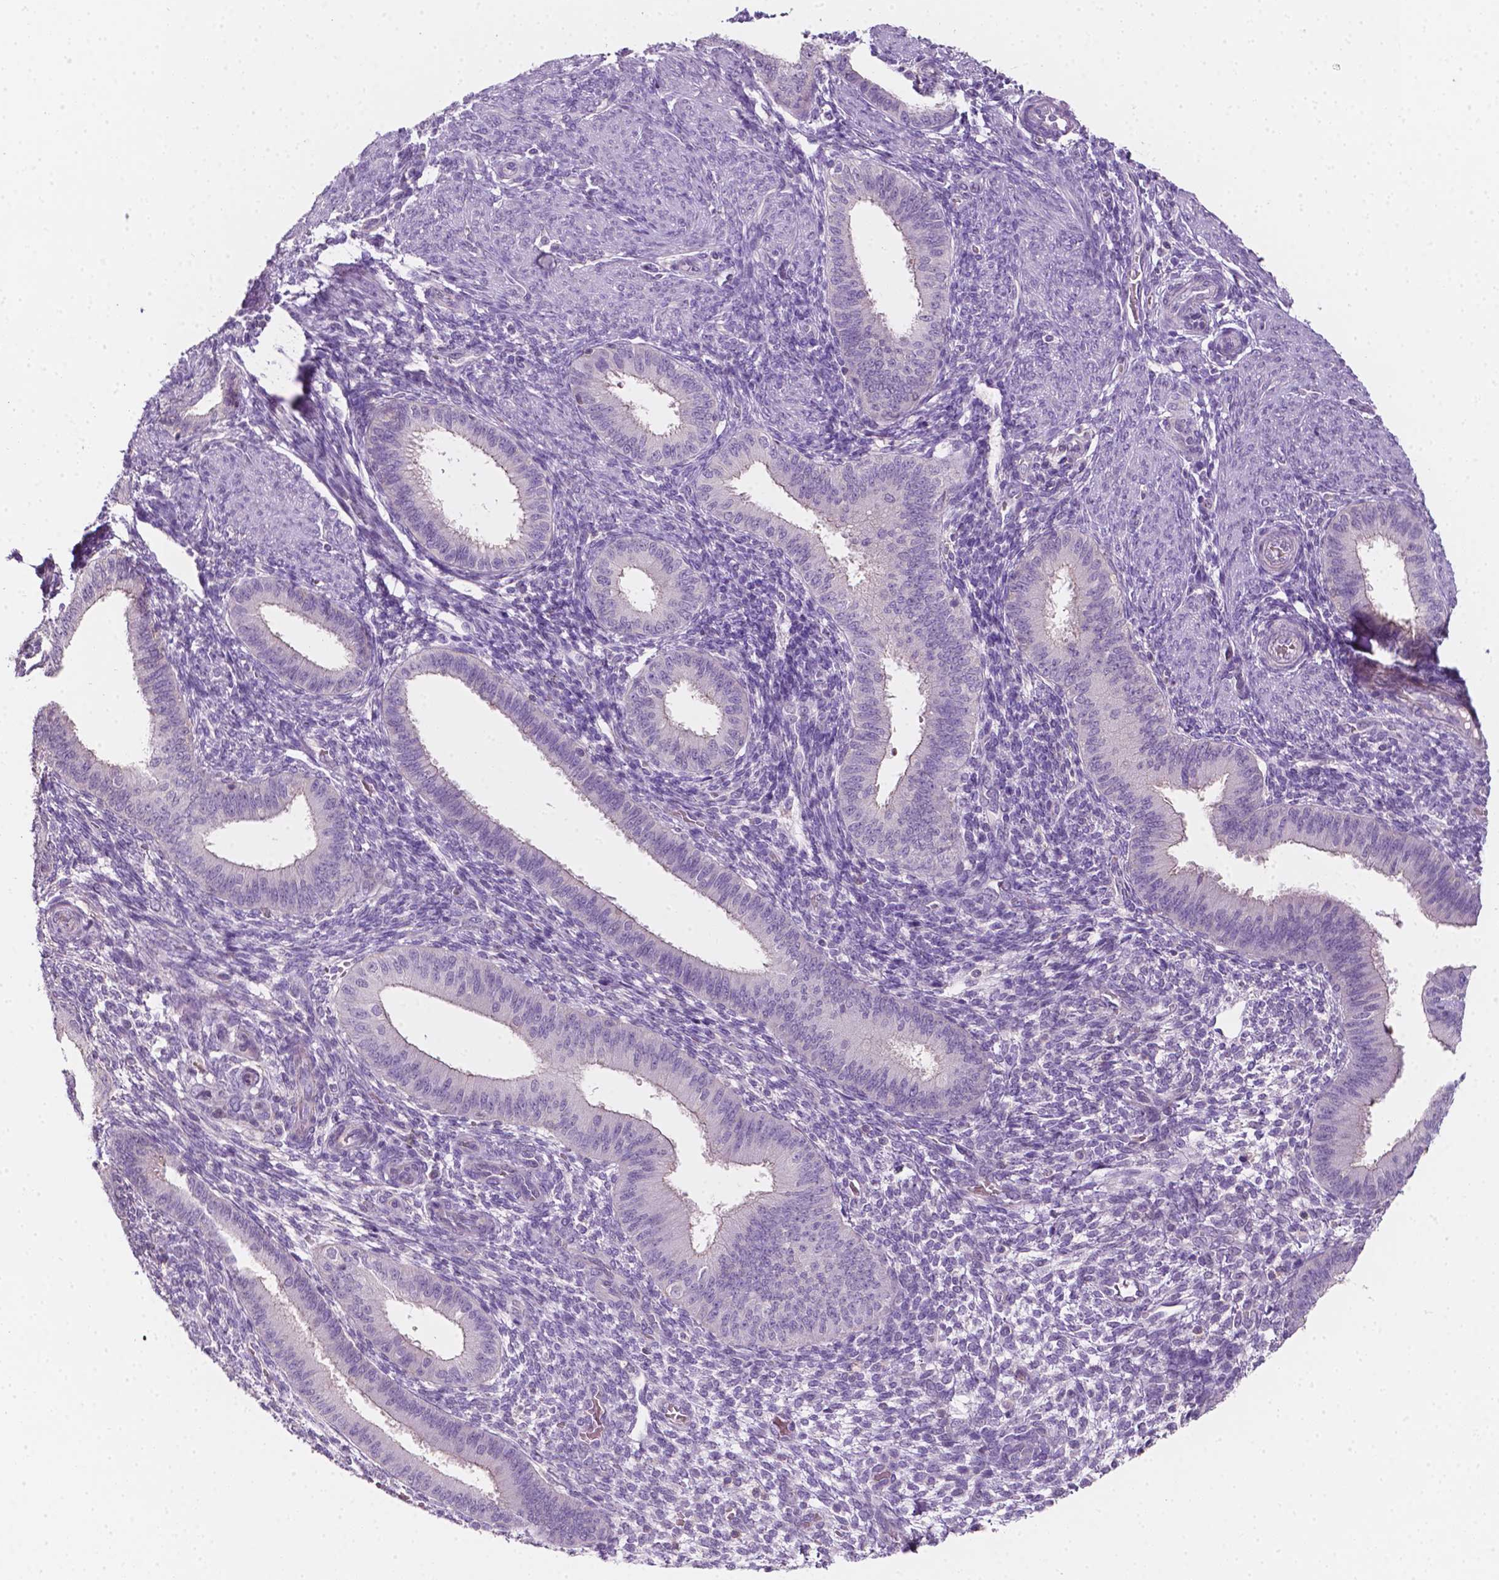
{"staining": {"intensity": "negative", "quantity": "none", "location": "none"}, "tissue": "endometrium", "cell_type": "Cells in endometrial stroma", "image_type": "normal", "snomed": [{"axis": "morphology", "description": "Normal tissue, NOS"}, {"axis": "topography", "description": "Endometrium"}], "caption": "Endometrium stained for a protein using IHC displays no staining cells in endometrial stroma.", "gene": "EGFR", "patient": {"sex": "female", "age": 39}}